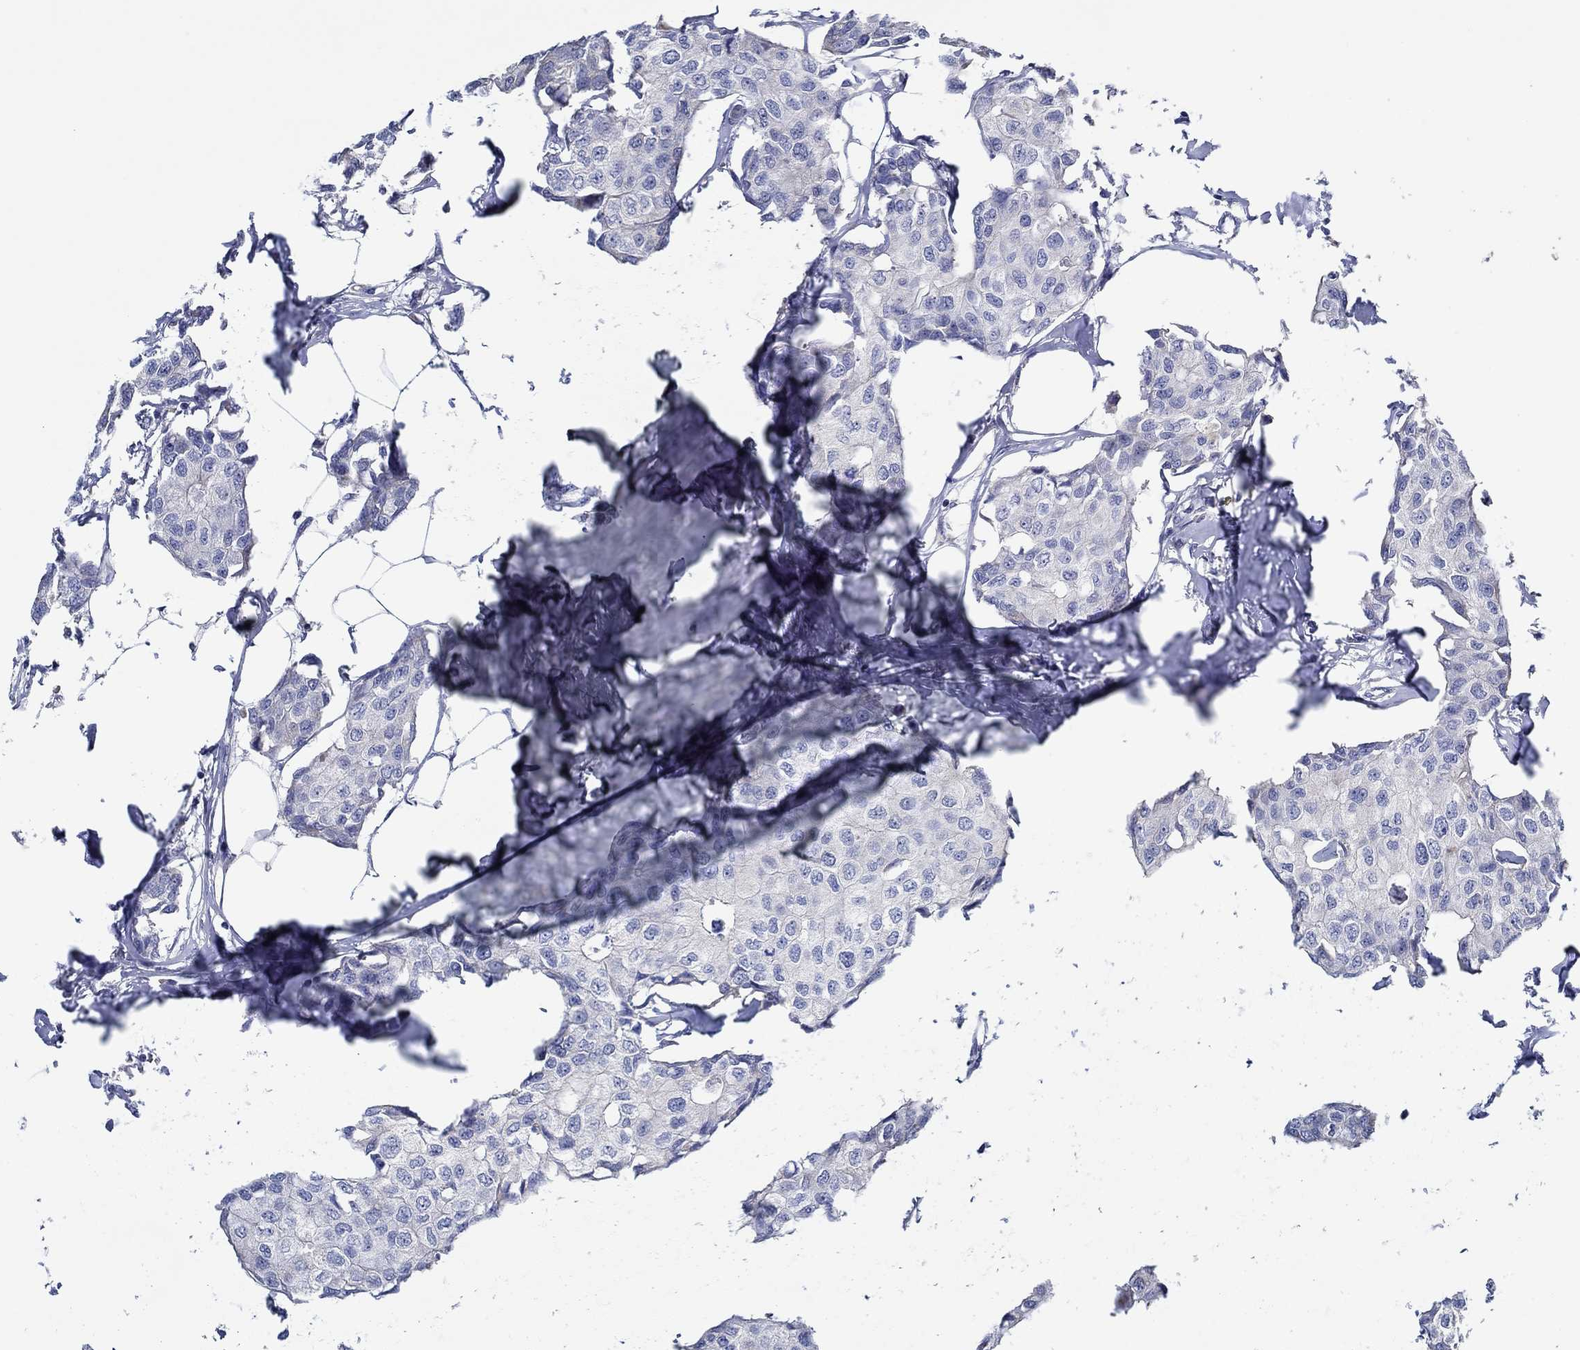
{"staining": {"intensity": "negative", "quantity": "none", "location": "none"}, "tissue": "breast cancer", "cell_type": "Tumor cells", "image_type": "cancer", "snomed": [{"axis": "morphology", "description": "Duct carcinoma"}, {"axis": "topography", "description": "Breast"}], "caption": "Tumor cells show no significant expression in breast cancer.", "gene": "CFAP61", "patient": {"sex": "female", "age": 80}}